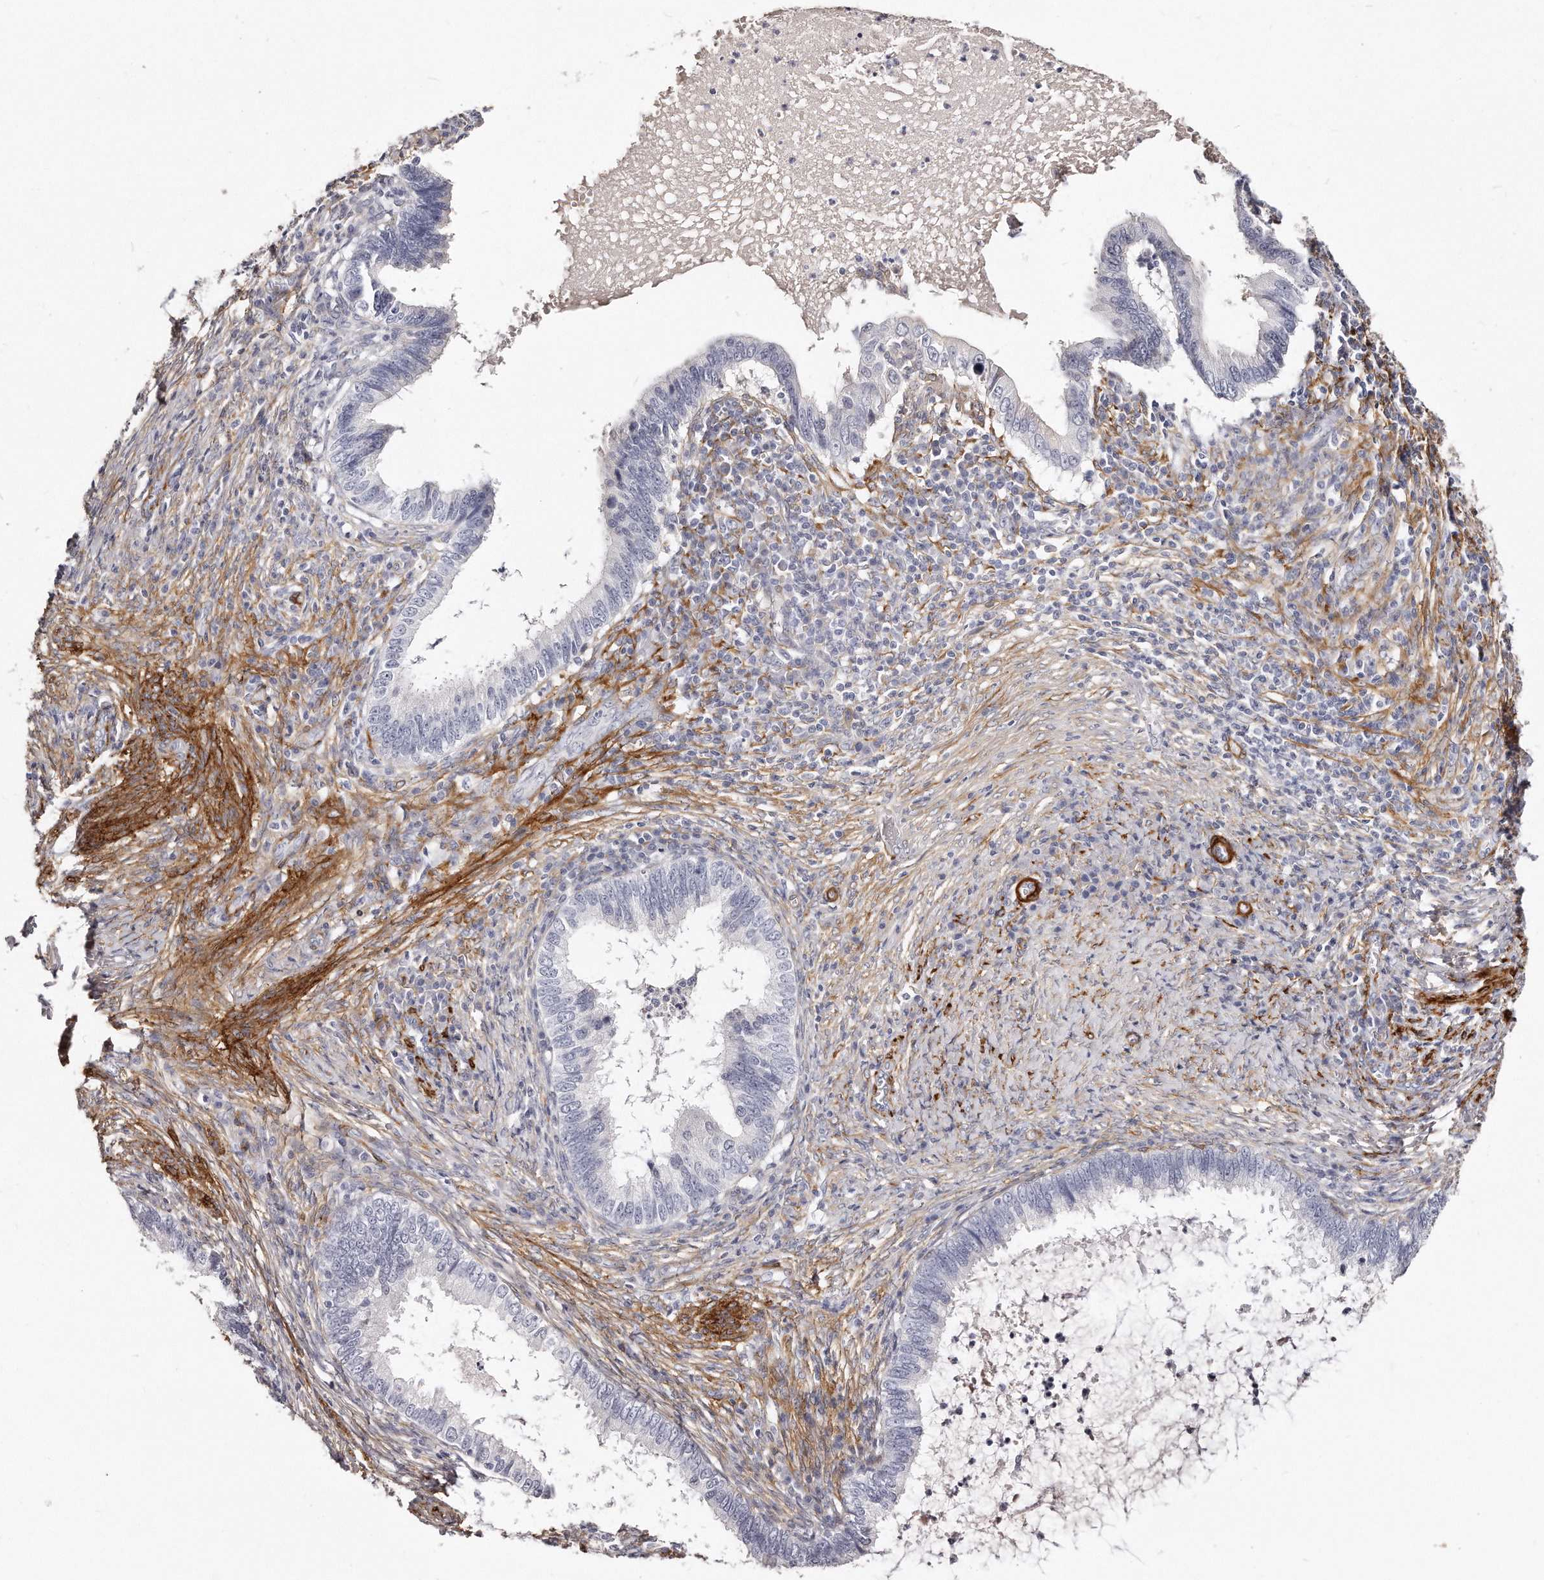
{"staining": {"intensity": "negative", "quantity": "none", "location": "none"}, "tissue": "cervical cancer", "cell_type": "Tumor cells", "image_type": "cancer", "snomed": [{"axis": "morphology", "description": "Adenocarcinoma, NOS"}, {"axis": "topography", "description": "Cervix"}], "caption": "Protein analysis of adenocarcinoma (cervical) shows no significant staining in tumor cells.", "gene": "LMOD1", "patient": {"sex": "female", "age": 36}}